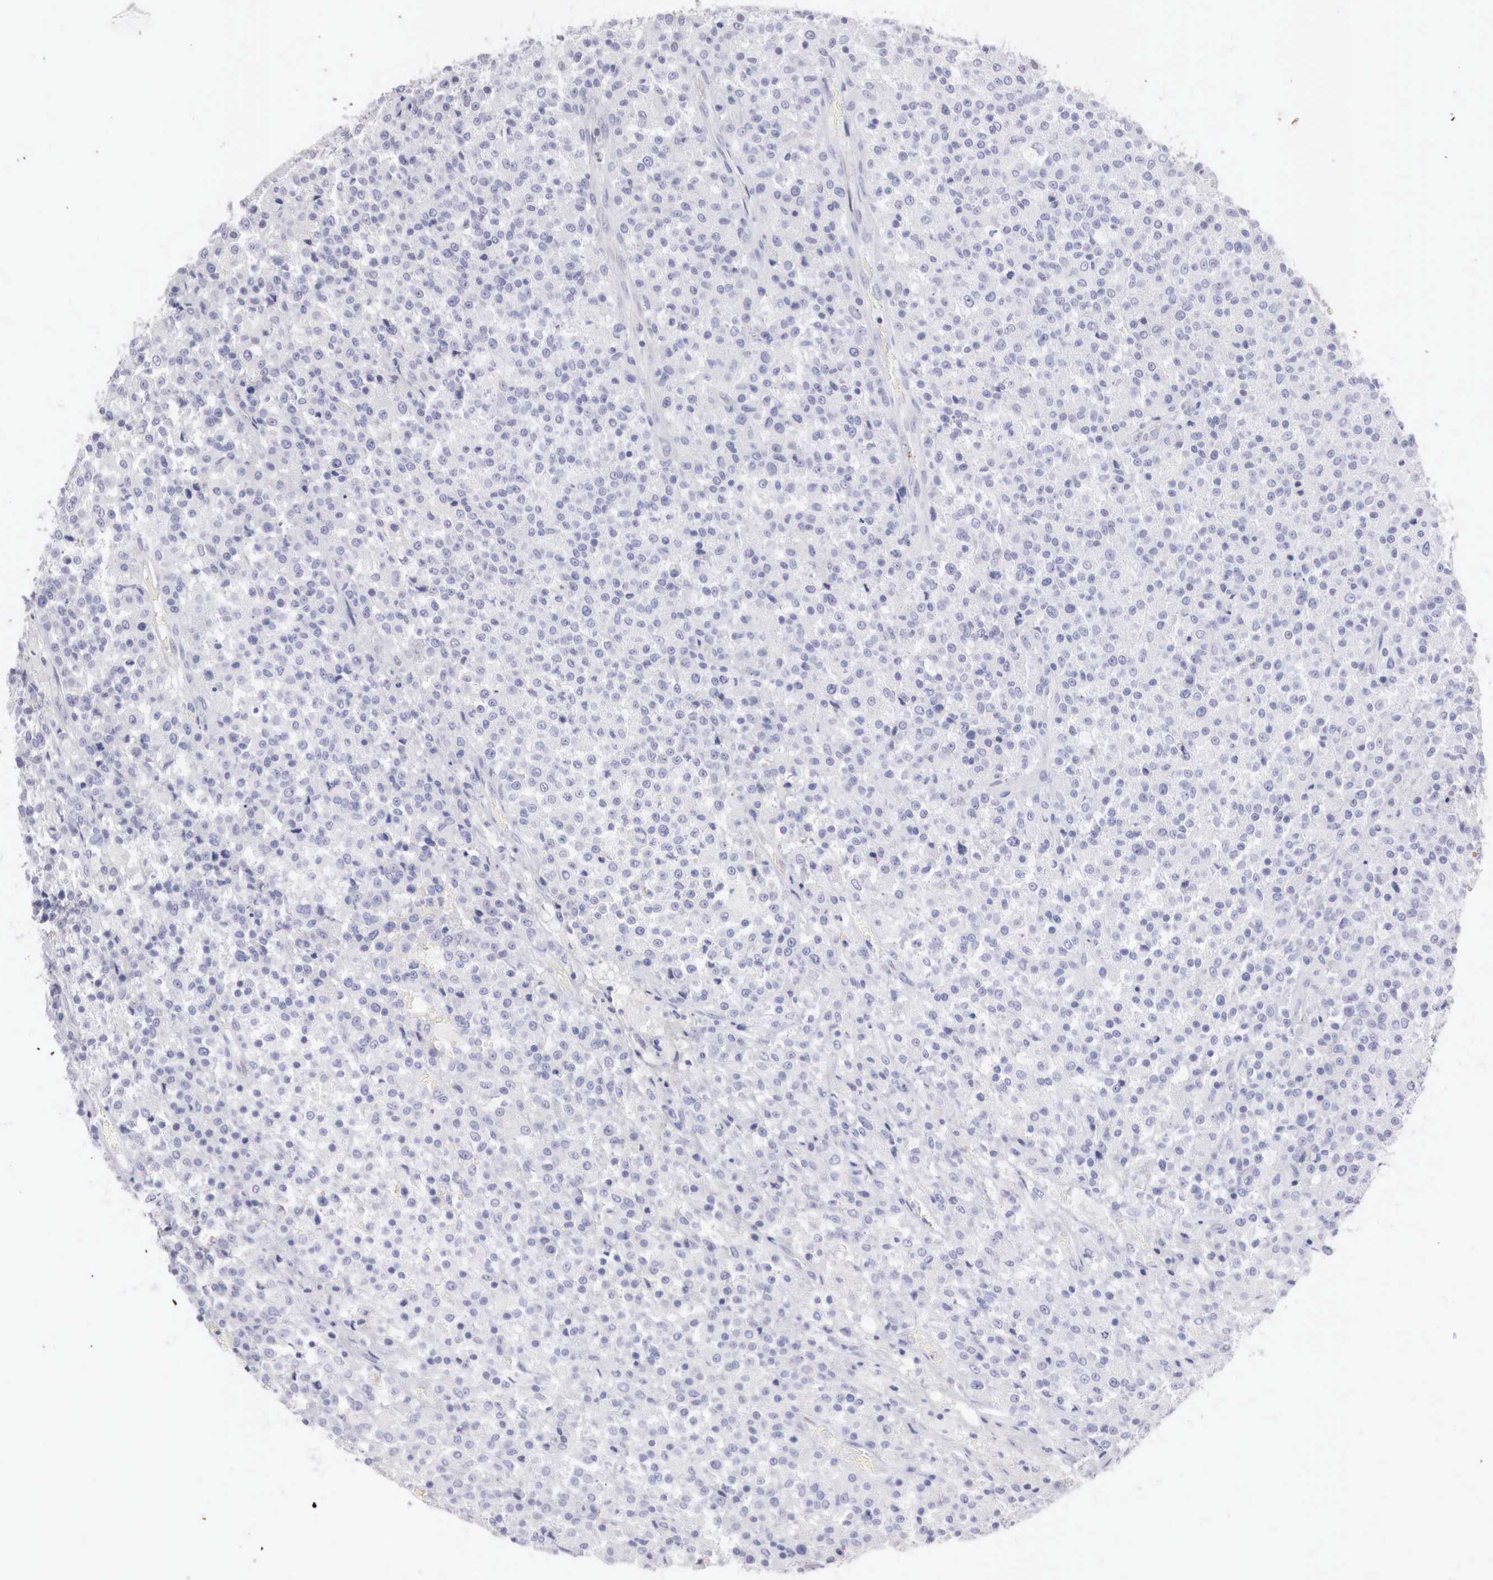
{"staining": {"intensity": "negative", "quantity": "none", "location": "none"}, "tissue": "testis cancer", "cell_type": "Tumor cells", "image_type": "cancer", "snomed": [{"axis": "morphology", "description": "Seminoma, NOS"}, {"axis": "topography", "description": "Testis"}], "caption": "This histopathology image is of testis seminoma stained with immunohistochemistry to label a protein in brown with the nuclei are counter-stained blue. There is no expression in tumor cells.", "gene": "TRIM13", "patient": {"sex": "male", "age": 59}}